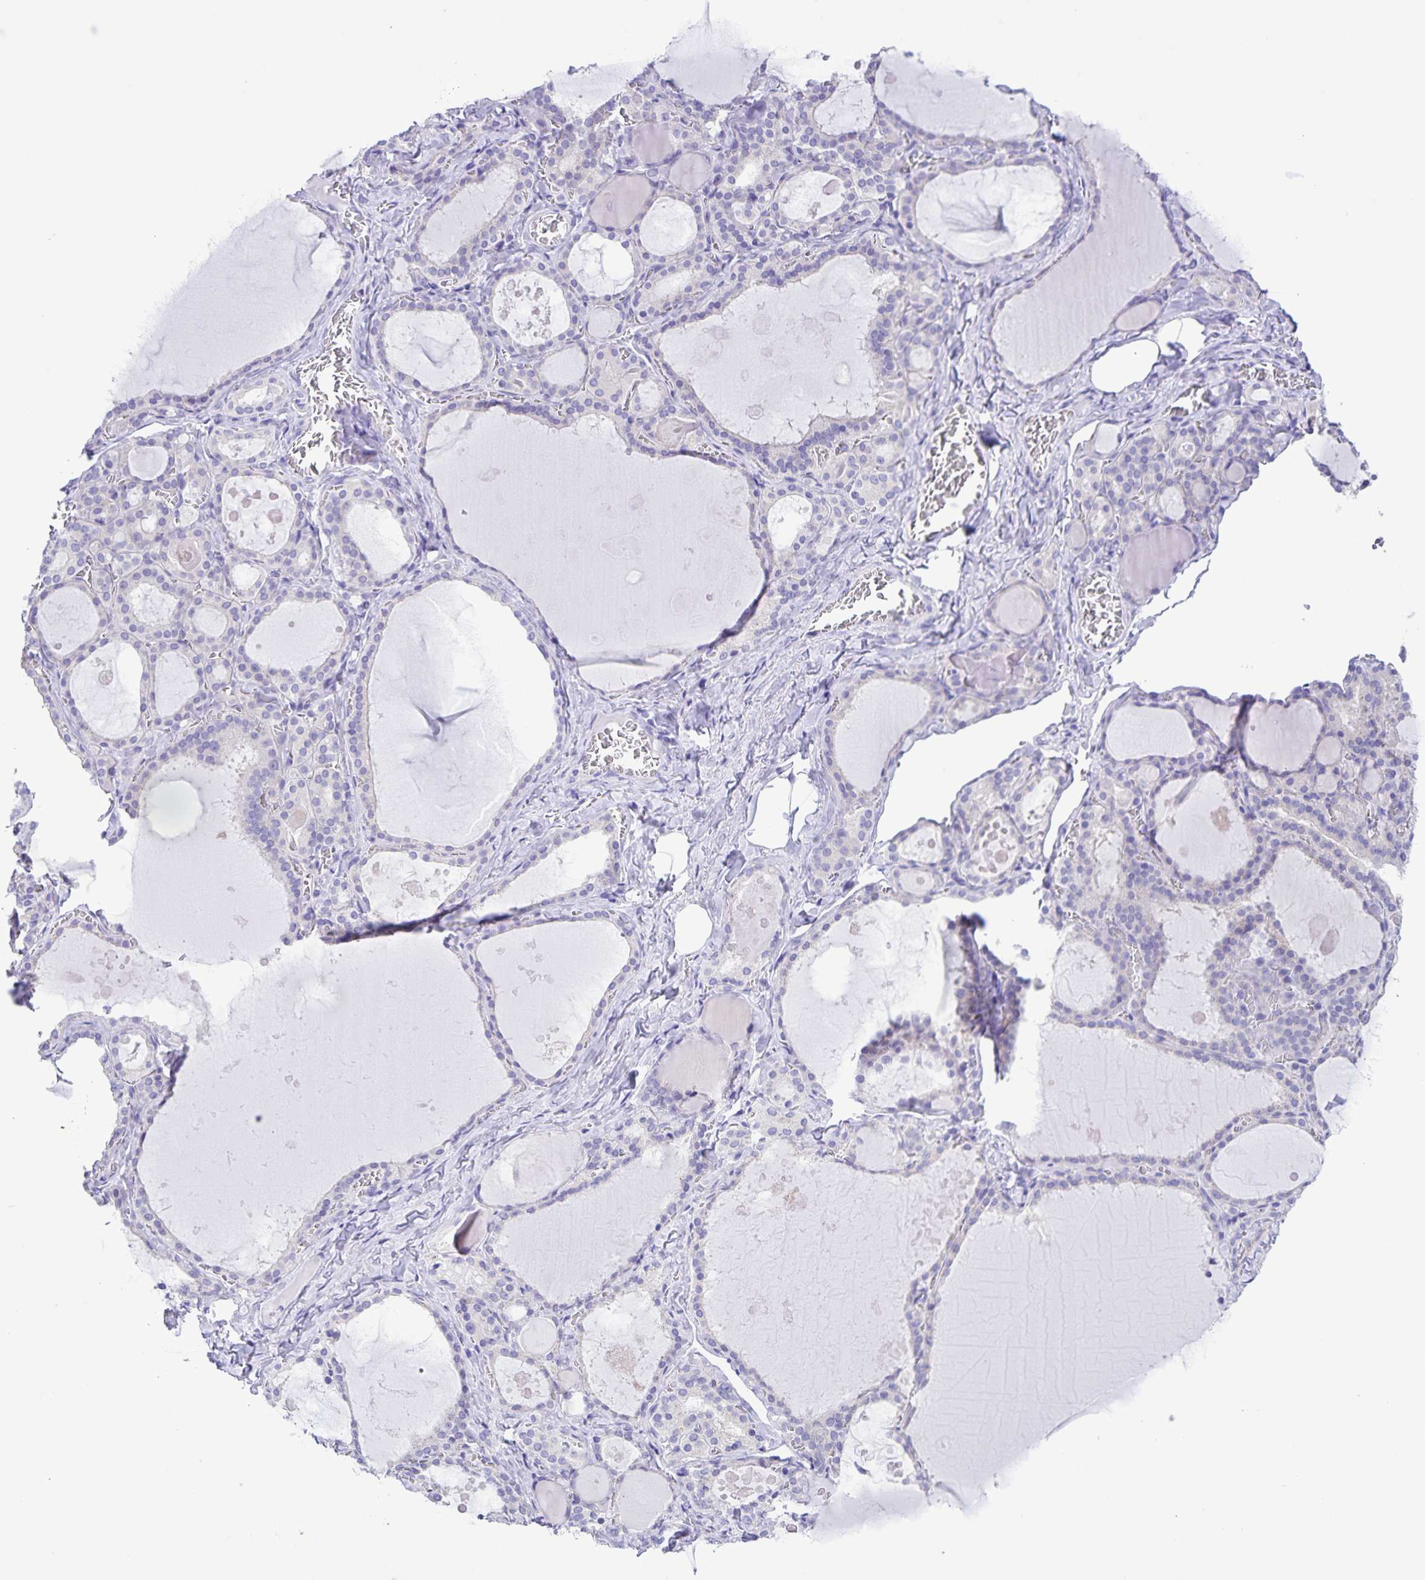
{"staining": {"intensity": "negative", "quantity": "none", "location": "none"}, "tissue": "thyroid gland", "cell_type": "Glandular cells", "image_type": "normal", "snomed": [{"axis": "morphology", "description": "Normal tissue, NOS"}, {"axis": "topography", "description": "Thyroid gland"}], "caption": "This is an IHC micrograph of benign human thyroid gland. There is no expression in glandular cells.", "gene": "CAPSL", "patient": {"sex": "male", "age": 56}}